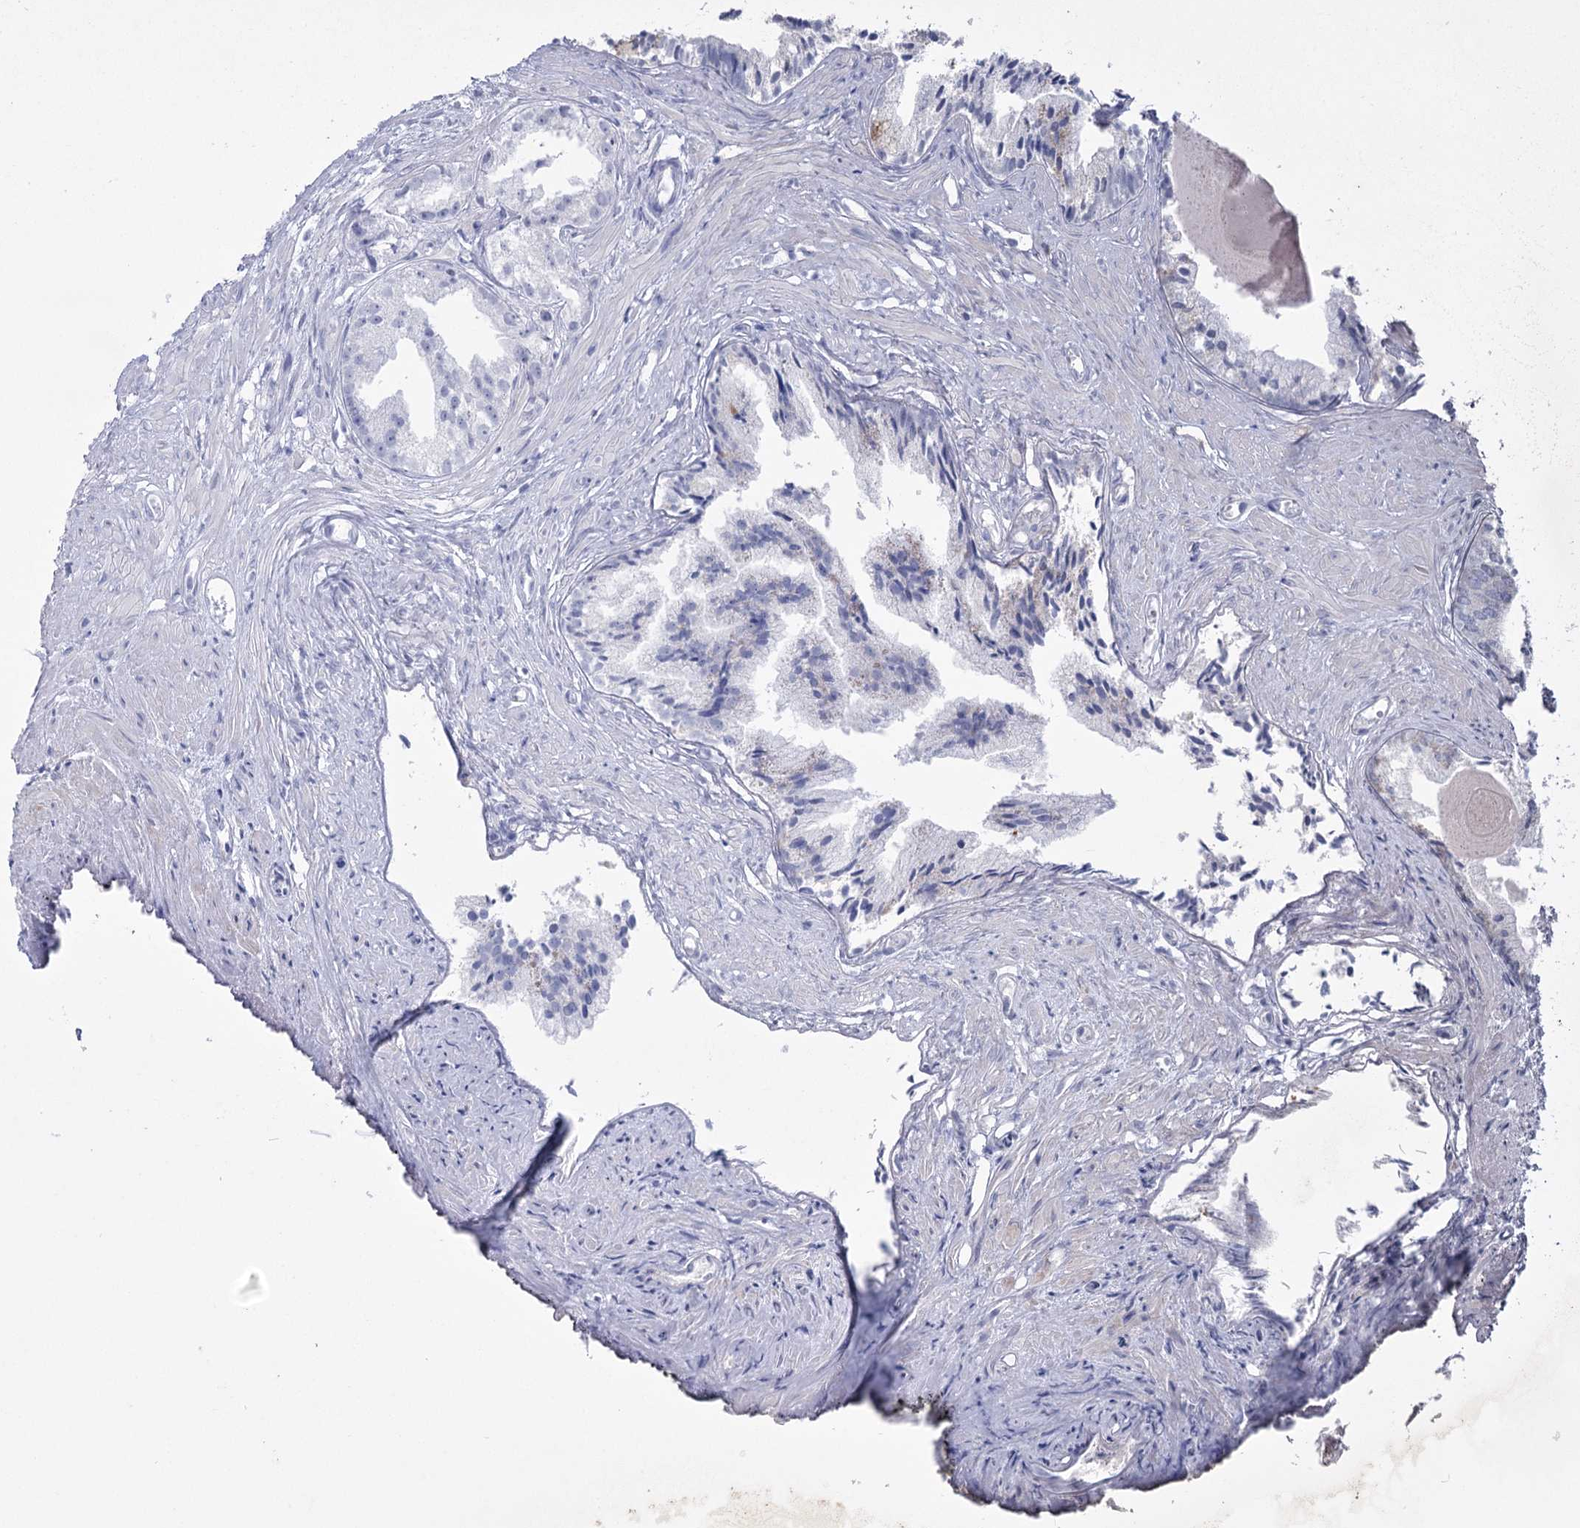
{"staining": {"intensity": "negative", "quantity": "none", "location": "none"}, "tissue": "prostate cancer", "cell_type": "Tumor cells", "image_type": "cancer", "snomed": [{"axis": "morphology", "description": "Adenocarcinoma, Medium grade"}, {"axis": "topography", "description": "Prostate"}], "caption": "DAB immunohistochemical staining of prostate adenocarcinoma (medium-grade) shows no significant positivity in tumor cells.", "gene": "CCDC88A", "patient": {"sex": "male", "age": 88}}